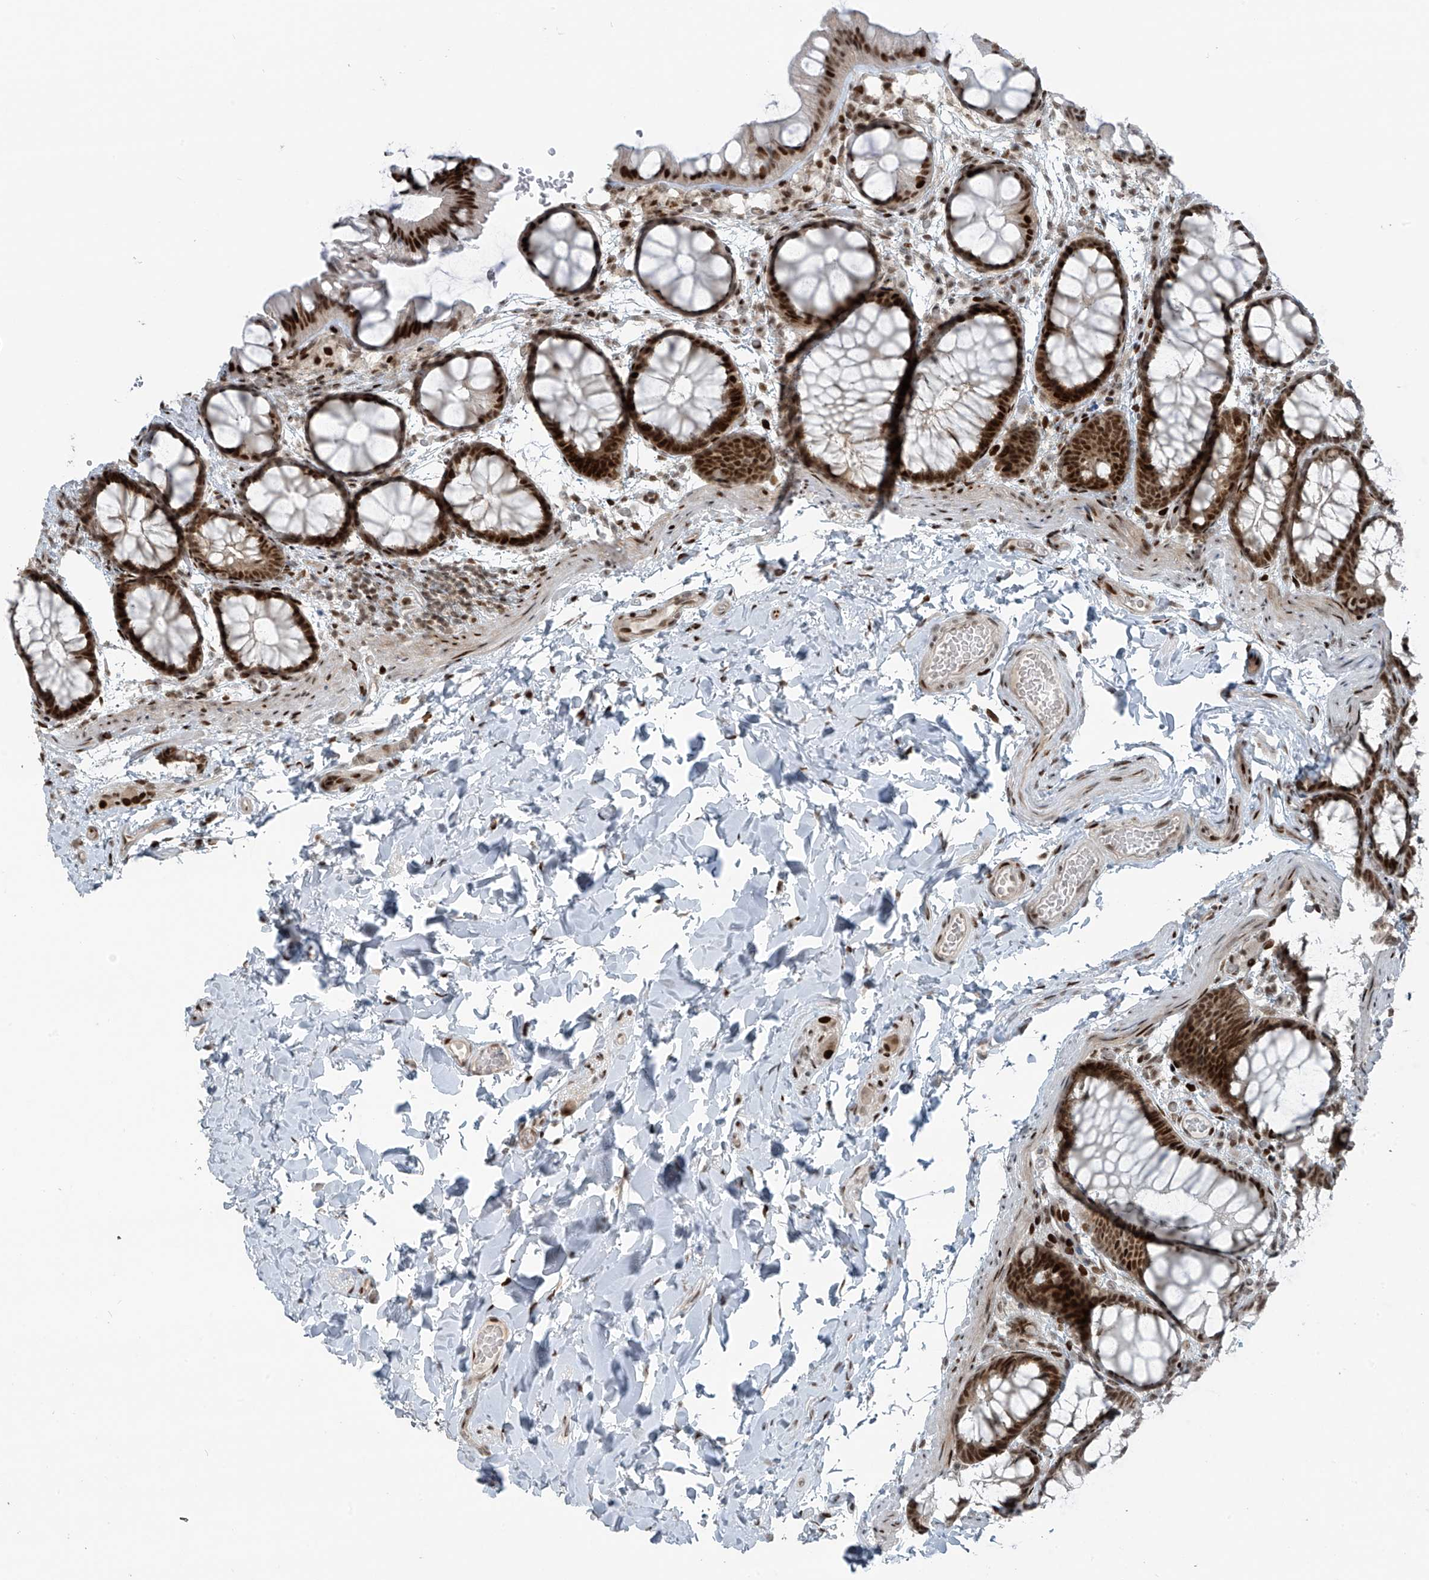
{"staining": {"intensity": "moderate", "quantity": ">75%", "location": "nuclear"}, "tissue": "colon", "cell_type": "Endothelial cells", "image_type": "normal", "snomed": [{"axis": "morphology", "description": "Normal tissue, NOS"}, {"axis": "topography", "description": "Colon"}], "caption": "Immunohistochemical staining of normal human colon demonstrates medium levels of moderate nuclear staining in about >75% of endothelial cells.", "gene": "PCNP", "patient": {"sex": "male", "age": 47}}